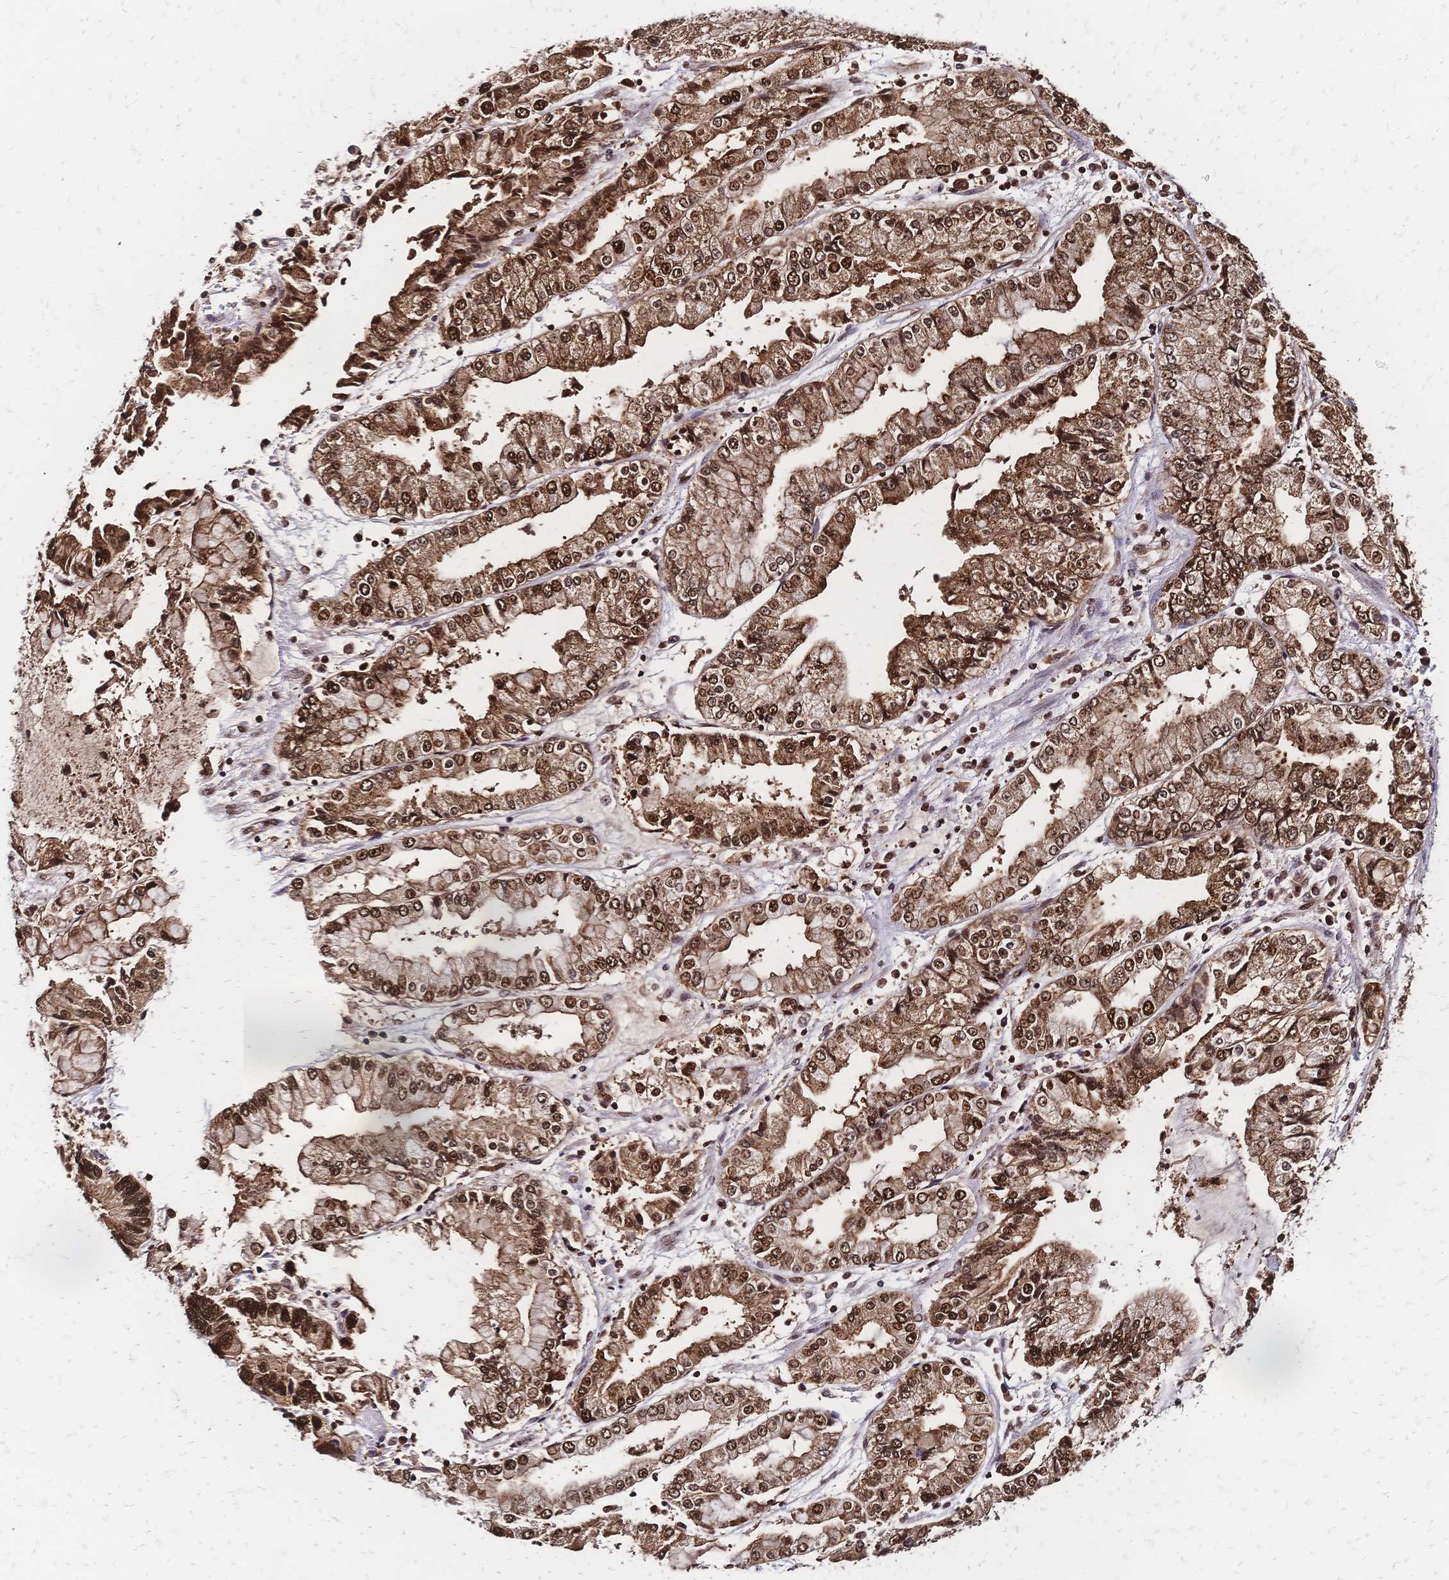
{"staining": {"intensity": "moderate", "quantity": ">75%", "location": "cytoplasmic/membranous,nuclear"}, "tissue": "stomach cancer", "cell_type": "Tumor cells", "image_type": "cancer", "snomed": [{"axis": "morphology", "description": "Adenocarcinoma, NOS"}, {"axis": "topography", "description": "Stomach, upper"}], "caption": "Stomach cancer stained with a protein marker reveals moderate staining in tumor cells.", "gene": "HDGF", "patient": {"sex": "female", "age": 74}}